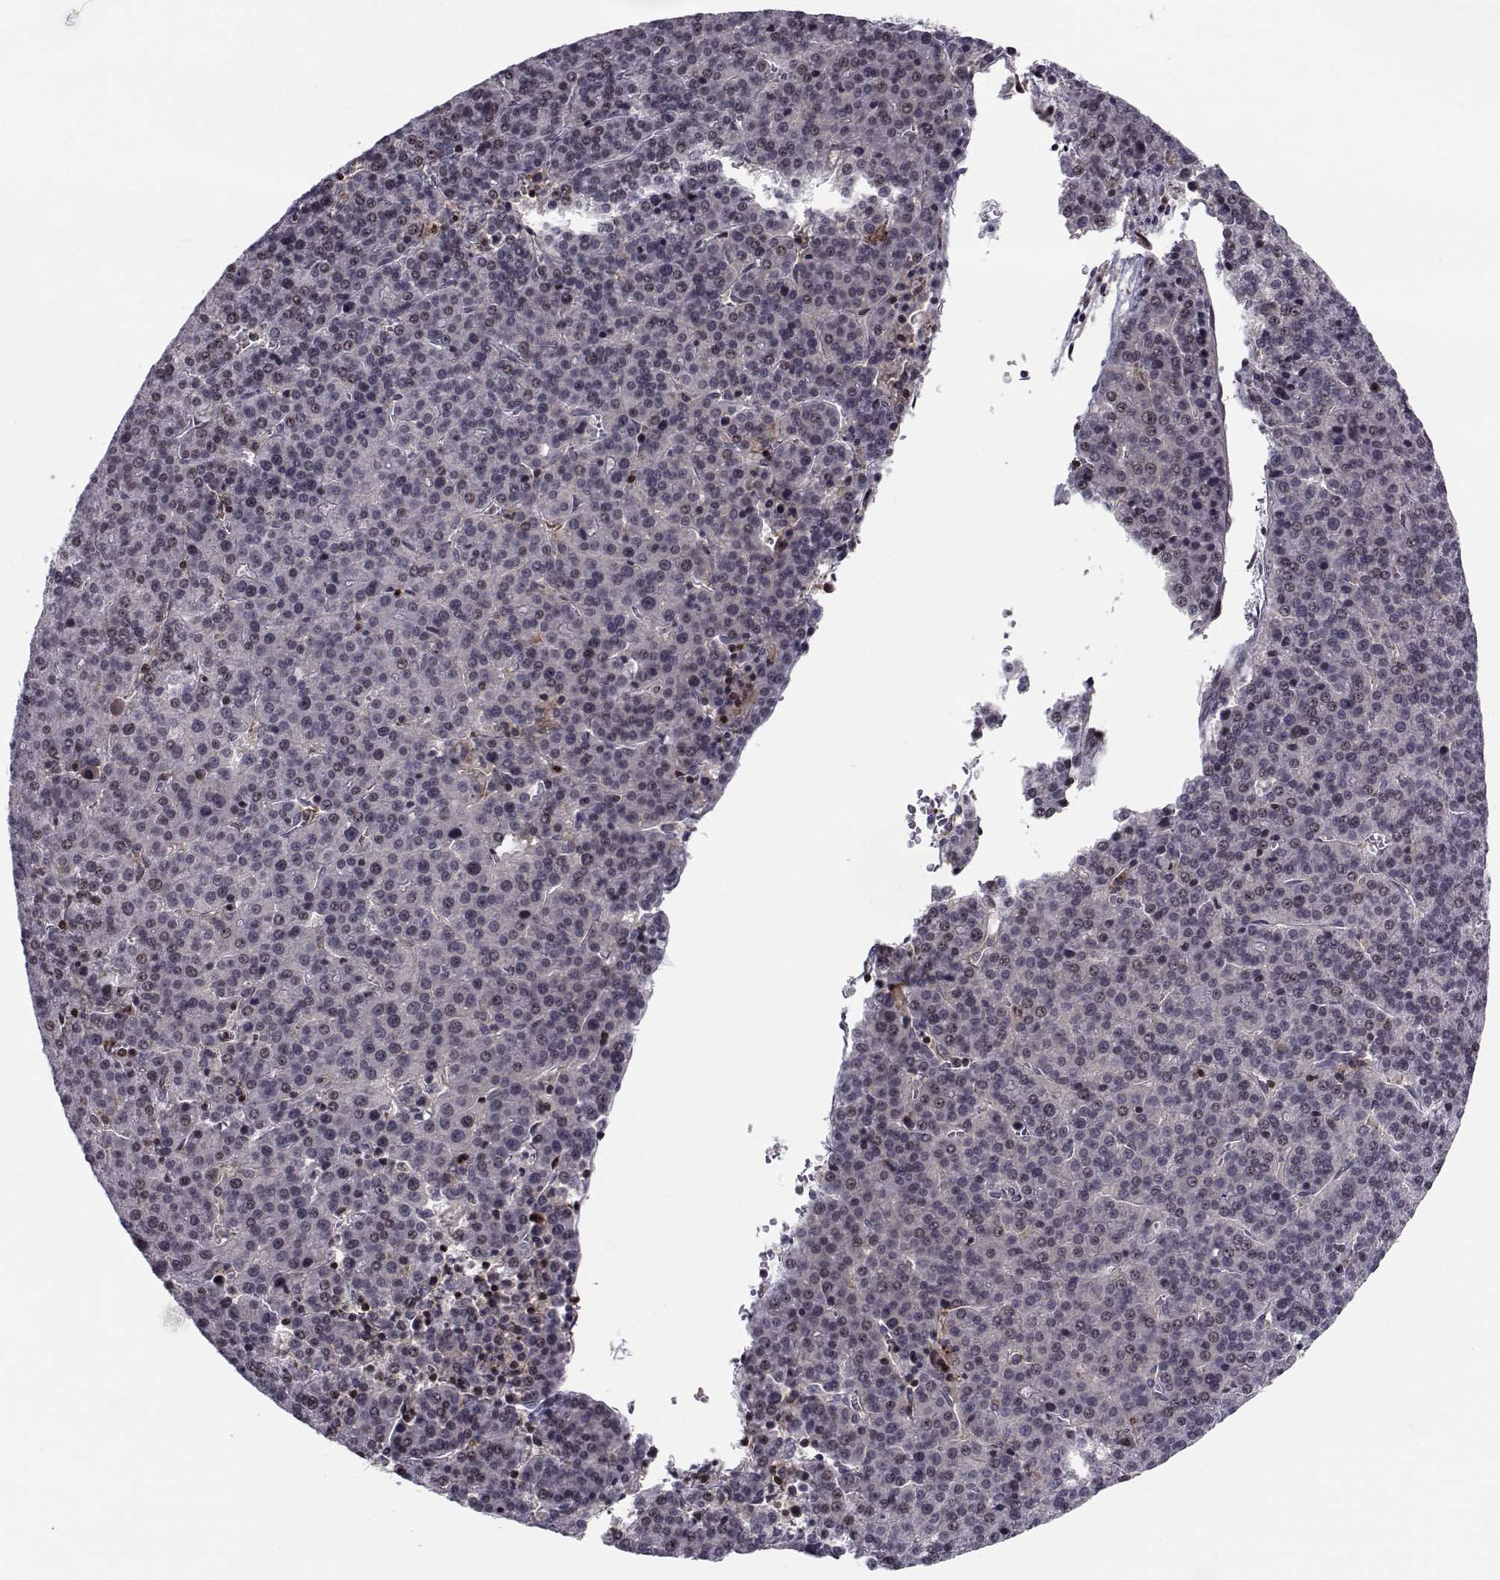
{"staining": {"intensity": "negative", "quantity": "none", "location": "none"}, "tissue": "liver cancer", "cell_type": "Tumor cells", "image_type": "cancer", "snomed": [{"axis": "morphology", "description": "Carcinoma, Hepatocellular, NOS"}, {"axis": "topography", "description": "Liver"}], "caption": "A high-resolution photomicrograph shows IHC staining of liver cancer (hepatocellular carcinoma), which demonstrates no significant staining in tumor cells.", "gene": "PCP4L1", "patient": {"sex": "female", "age": 58}}